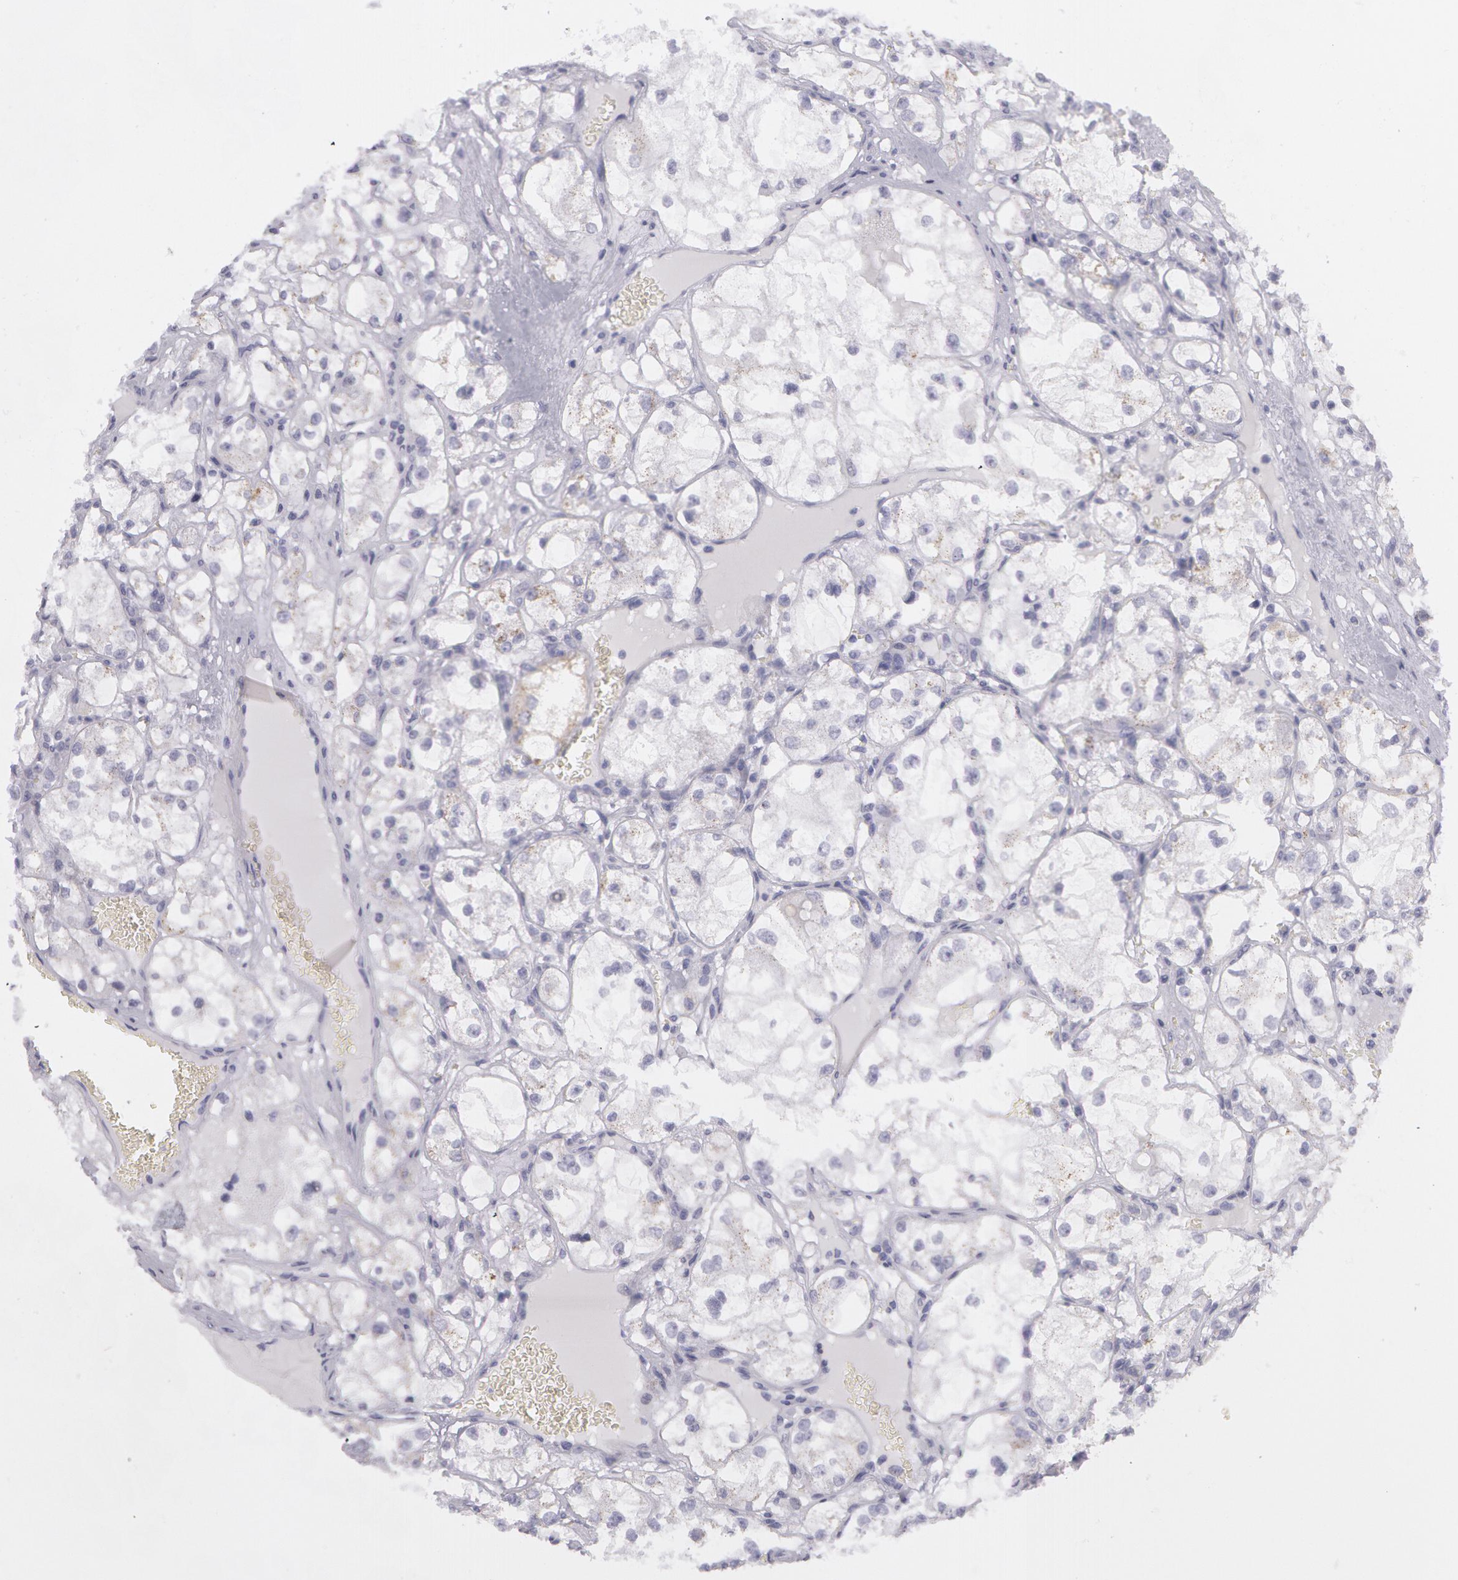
{"staining": {"intensity": "negative", "quantity": "none", "location": "none"}, "tissue": "renal cancer", "cell_type": "Tumor cells", "image_type": "cancer", "snomed": [{"axis": "morphology", "description": "Adenocarcinoma, NOS"}, {"axis": "topography", "description": "Kidney"}], "caption": "Renal adenocarcinoma was stained to show a protein in brown. There is no significant positivity in tumor cells.", "gene": "AMACR", "patient": {"sex": "male", "age": 61}}